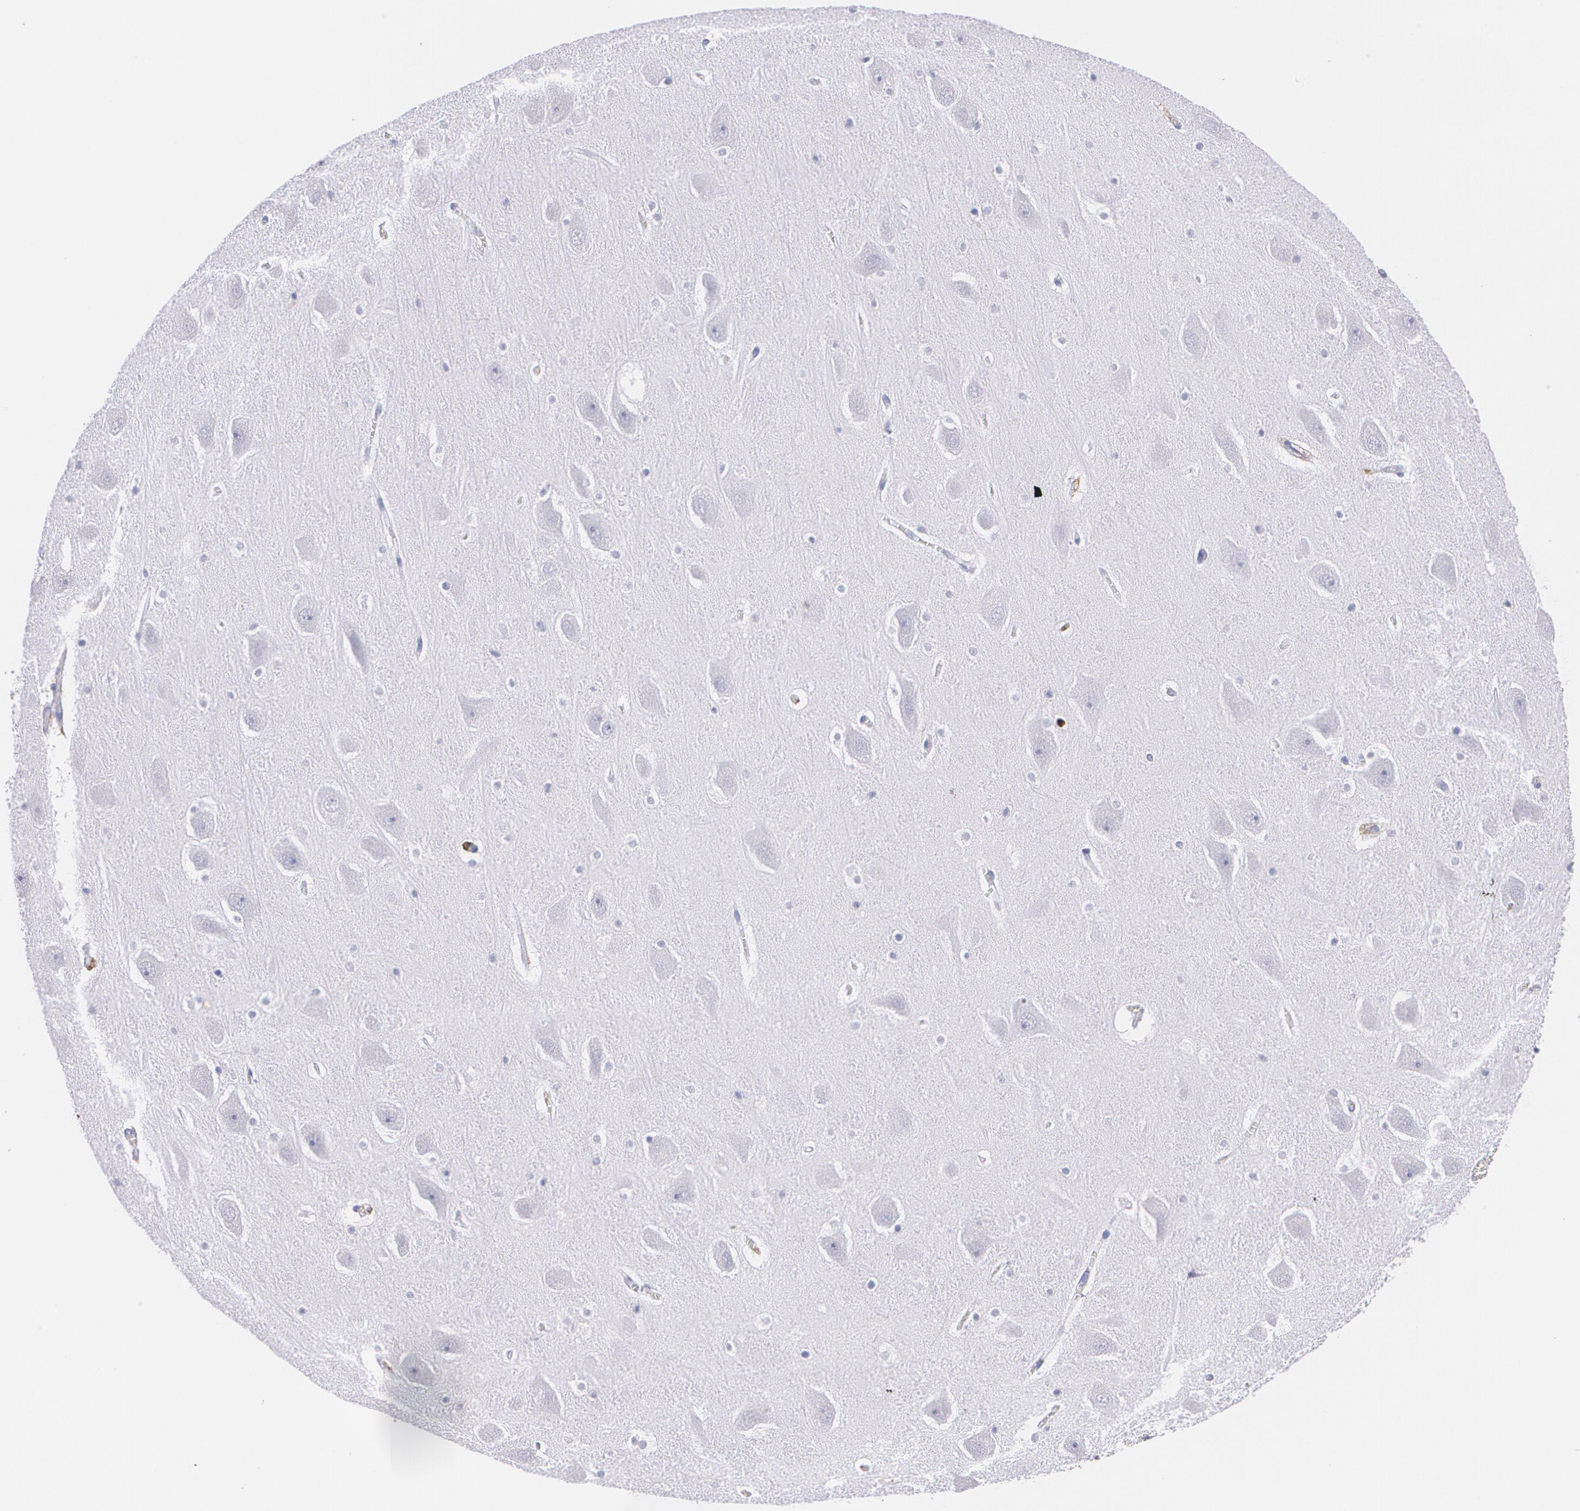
{"staining": {"intensity": "negative", "quantity": "none", "location": "none"}, "tissue": "hippocampus", "cell_type": "Glial cells", "image_type": "normal", "snomed": [{"axis": "morphology", "description": "Normal tissue, NOS"}, {"axis": "topography", "description": "Hippocampus"}], "caption": "Immunohistochemistry micrograph of unremarkable hippocampus stained for a protein (brown), which demonstrates no positivity in glial cells.", "gene": "PTPRC", "patient": {"sex": "male", "age": 45}}